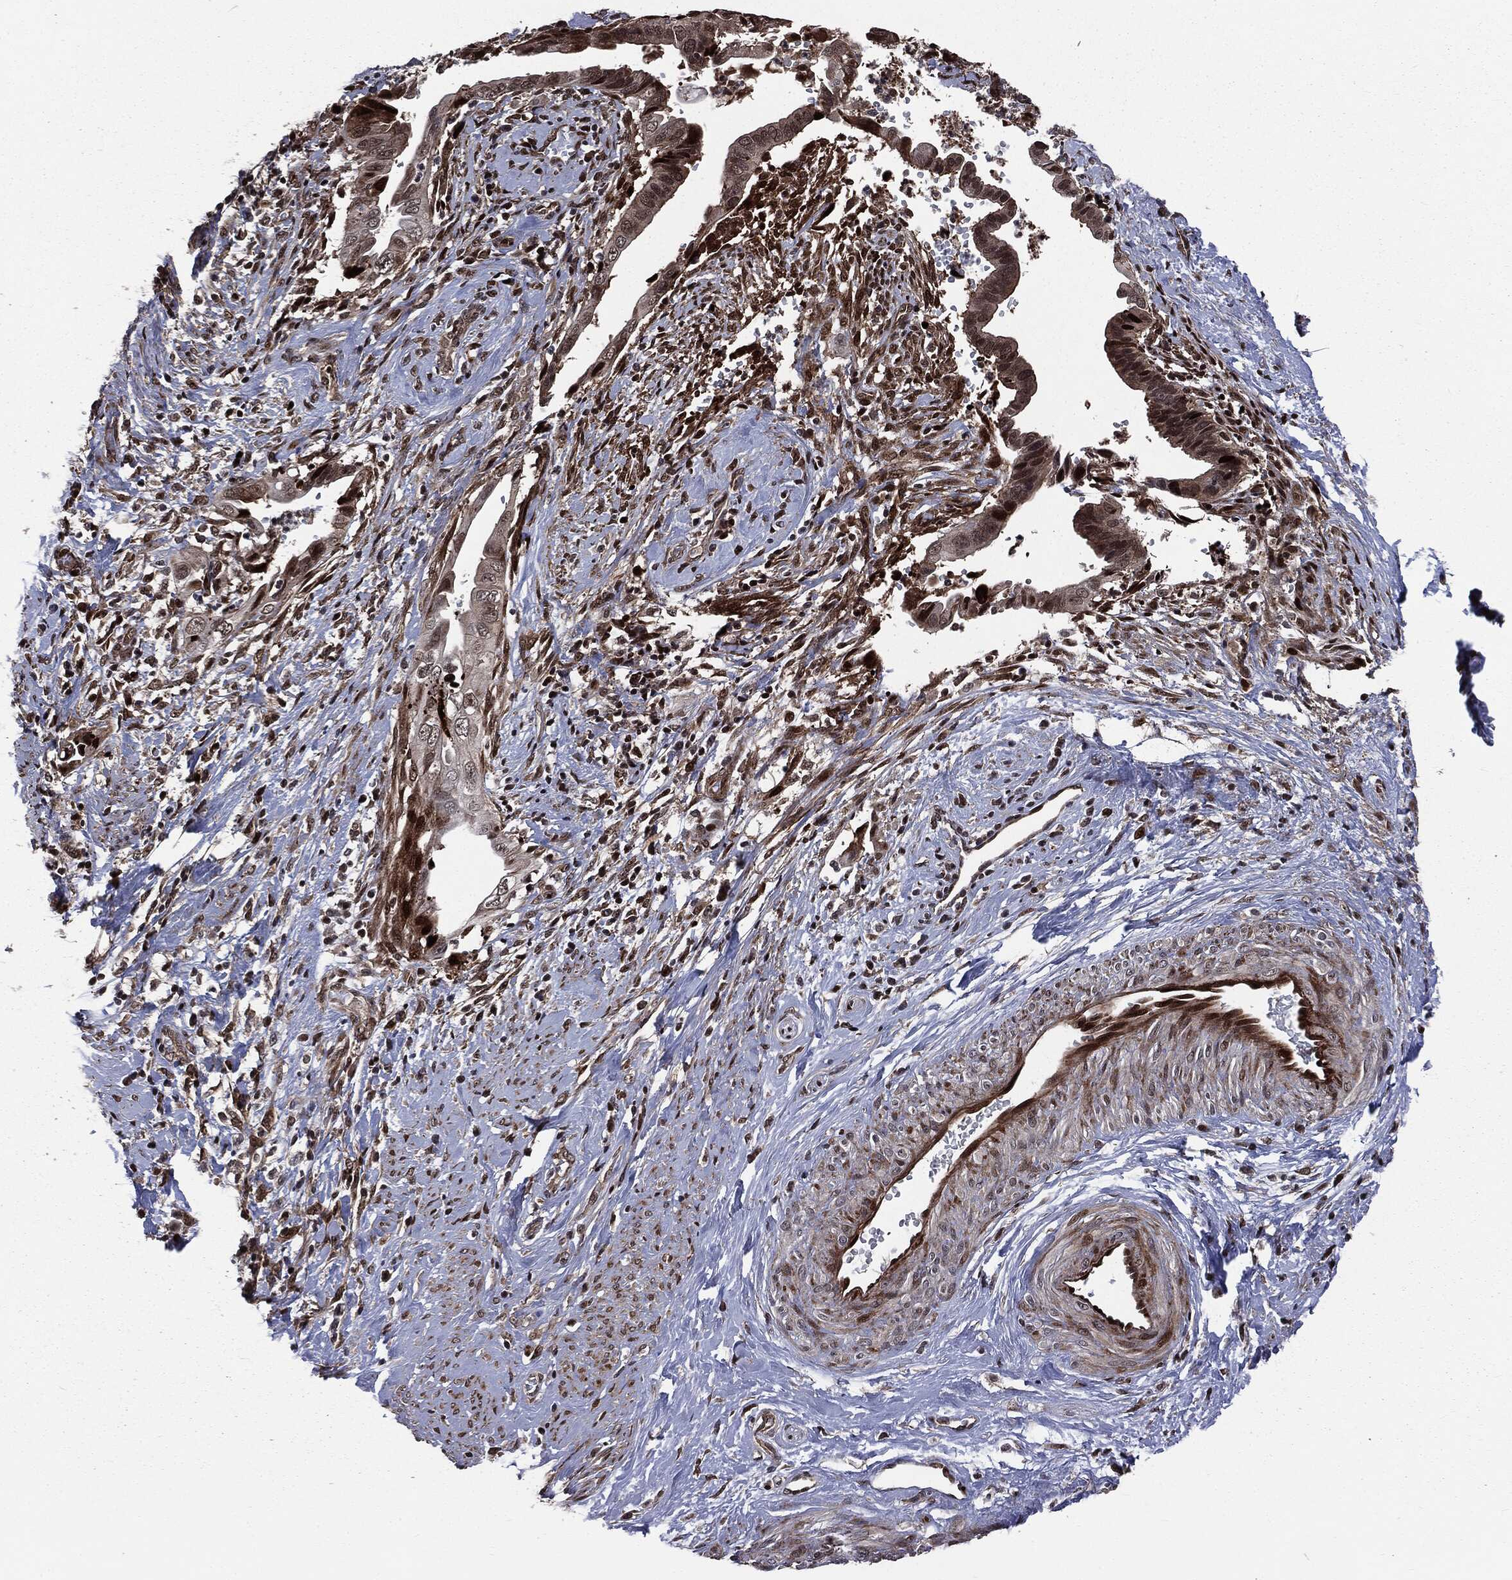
{"staining": {"intensity": "strong", "quantity": "<25%", "location": "nuclear"}, "tissue": "cervical cancer", "cell_type": "Tumor cells", "image_type": "cancer", "snomed": [{"axis": "morphology", "description": "Adenocarcinoma, NOS"}, {"axis": "topography", "description": "Cervix"}], "caption": "Cervical cancer (adenocarcinoma) stained for a protein (brown) displays strong nuclear positive expression in about <25% of tumor cells.", "gene": "SMAD4", "patient": {"sex": "female", "age": 42}}